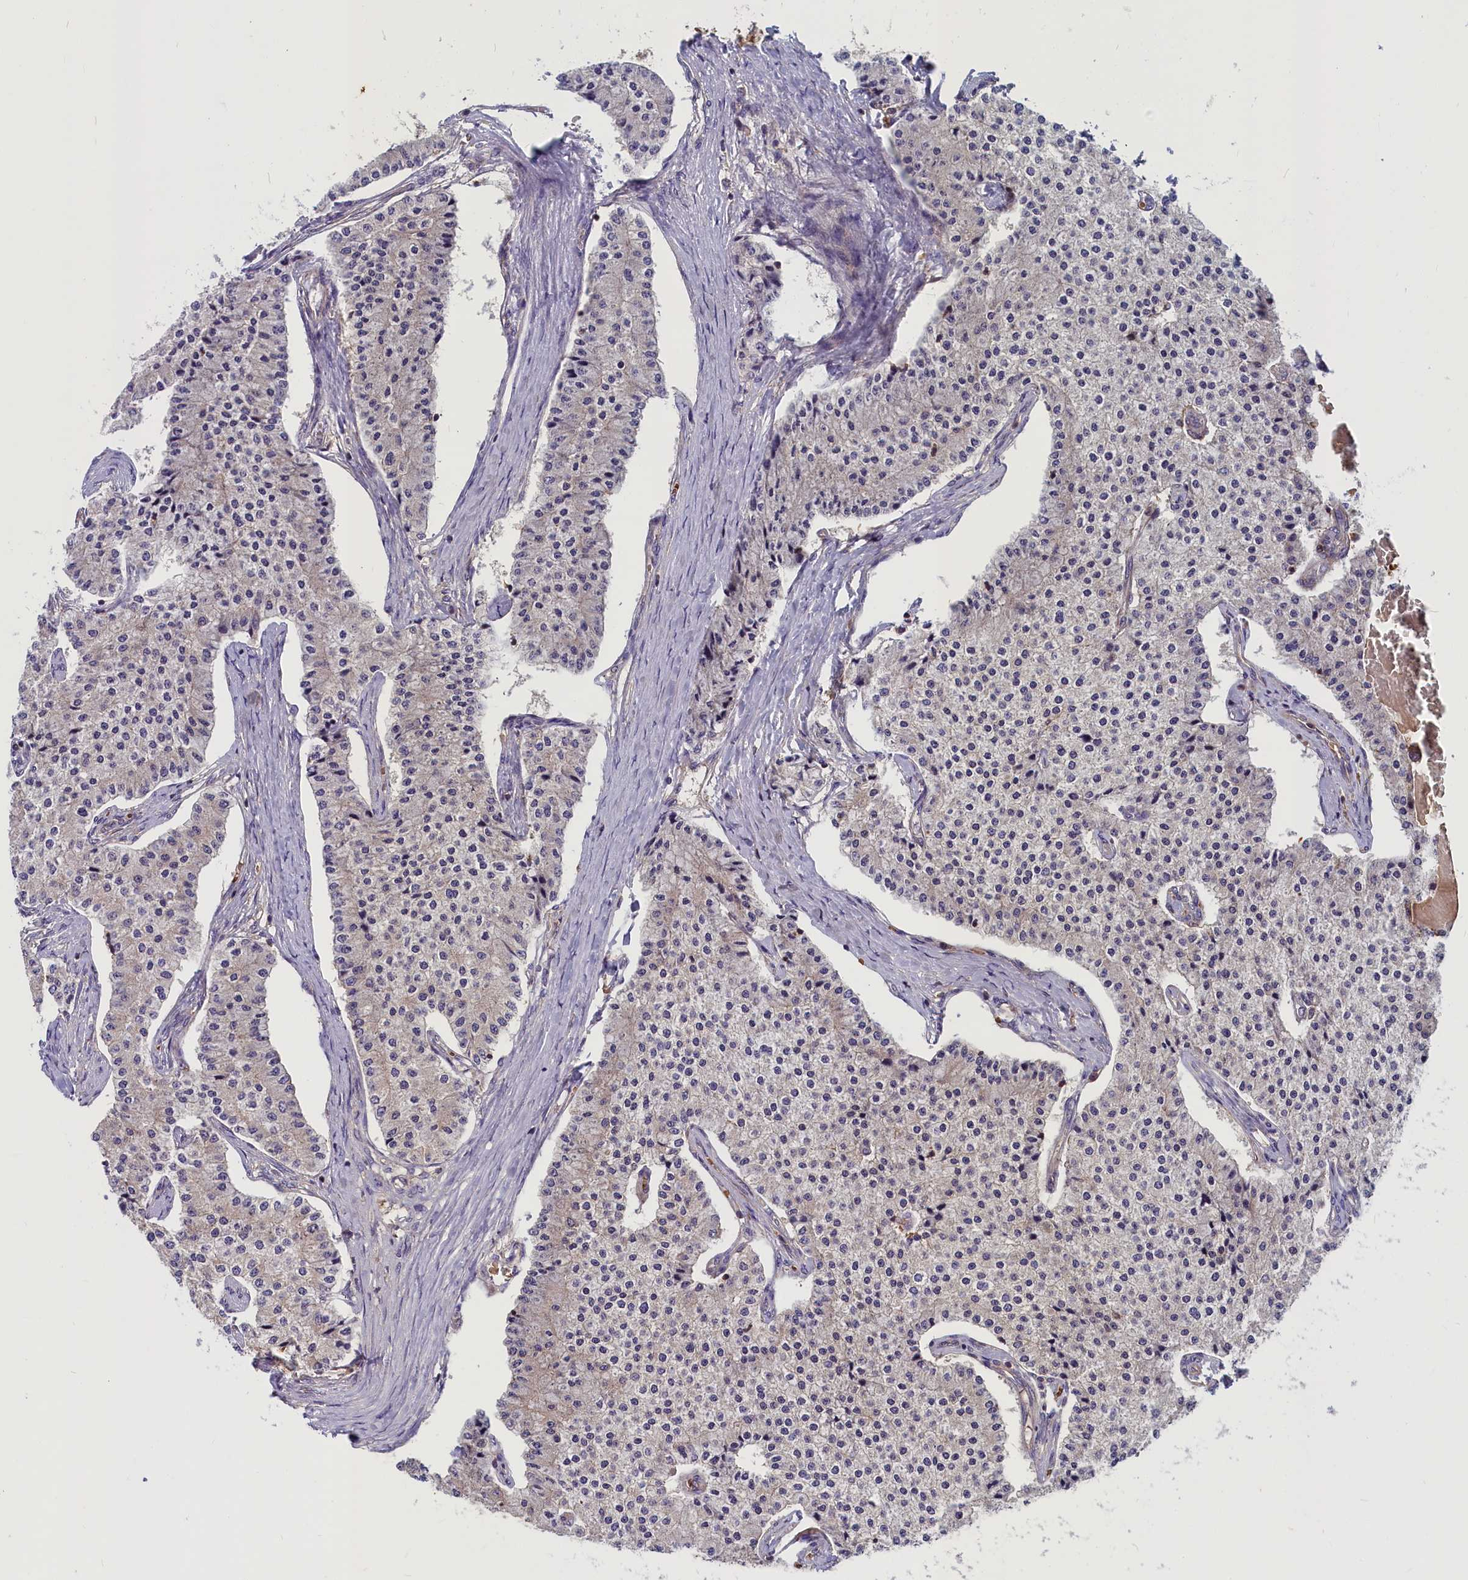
{"staining": {"intensity": "weak", "quantity": "<25%", "location": "cytoplasmic/membranous"}, "tissue": "carcinoid", "cell_type": "Tumor cells", "image_type": "cancer", "snomed": [{"axis": "morphology", "description": "Carcinoid, malignant, NOS"}, {"axis": "topography", "description": "Colon"}], "caption": "There is no significant expression in tumor cells of carcinoid (malignant). The staining is performed using DAB brown chromogen with nuclei counter-stained in using hematoxylin.", "gene": "MYO9B", "patient": {"sex": "female", "age": 52}}